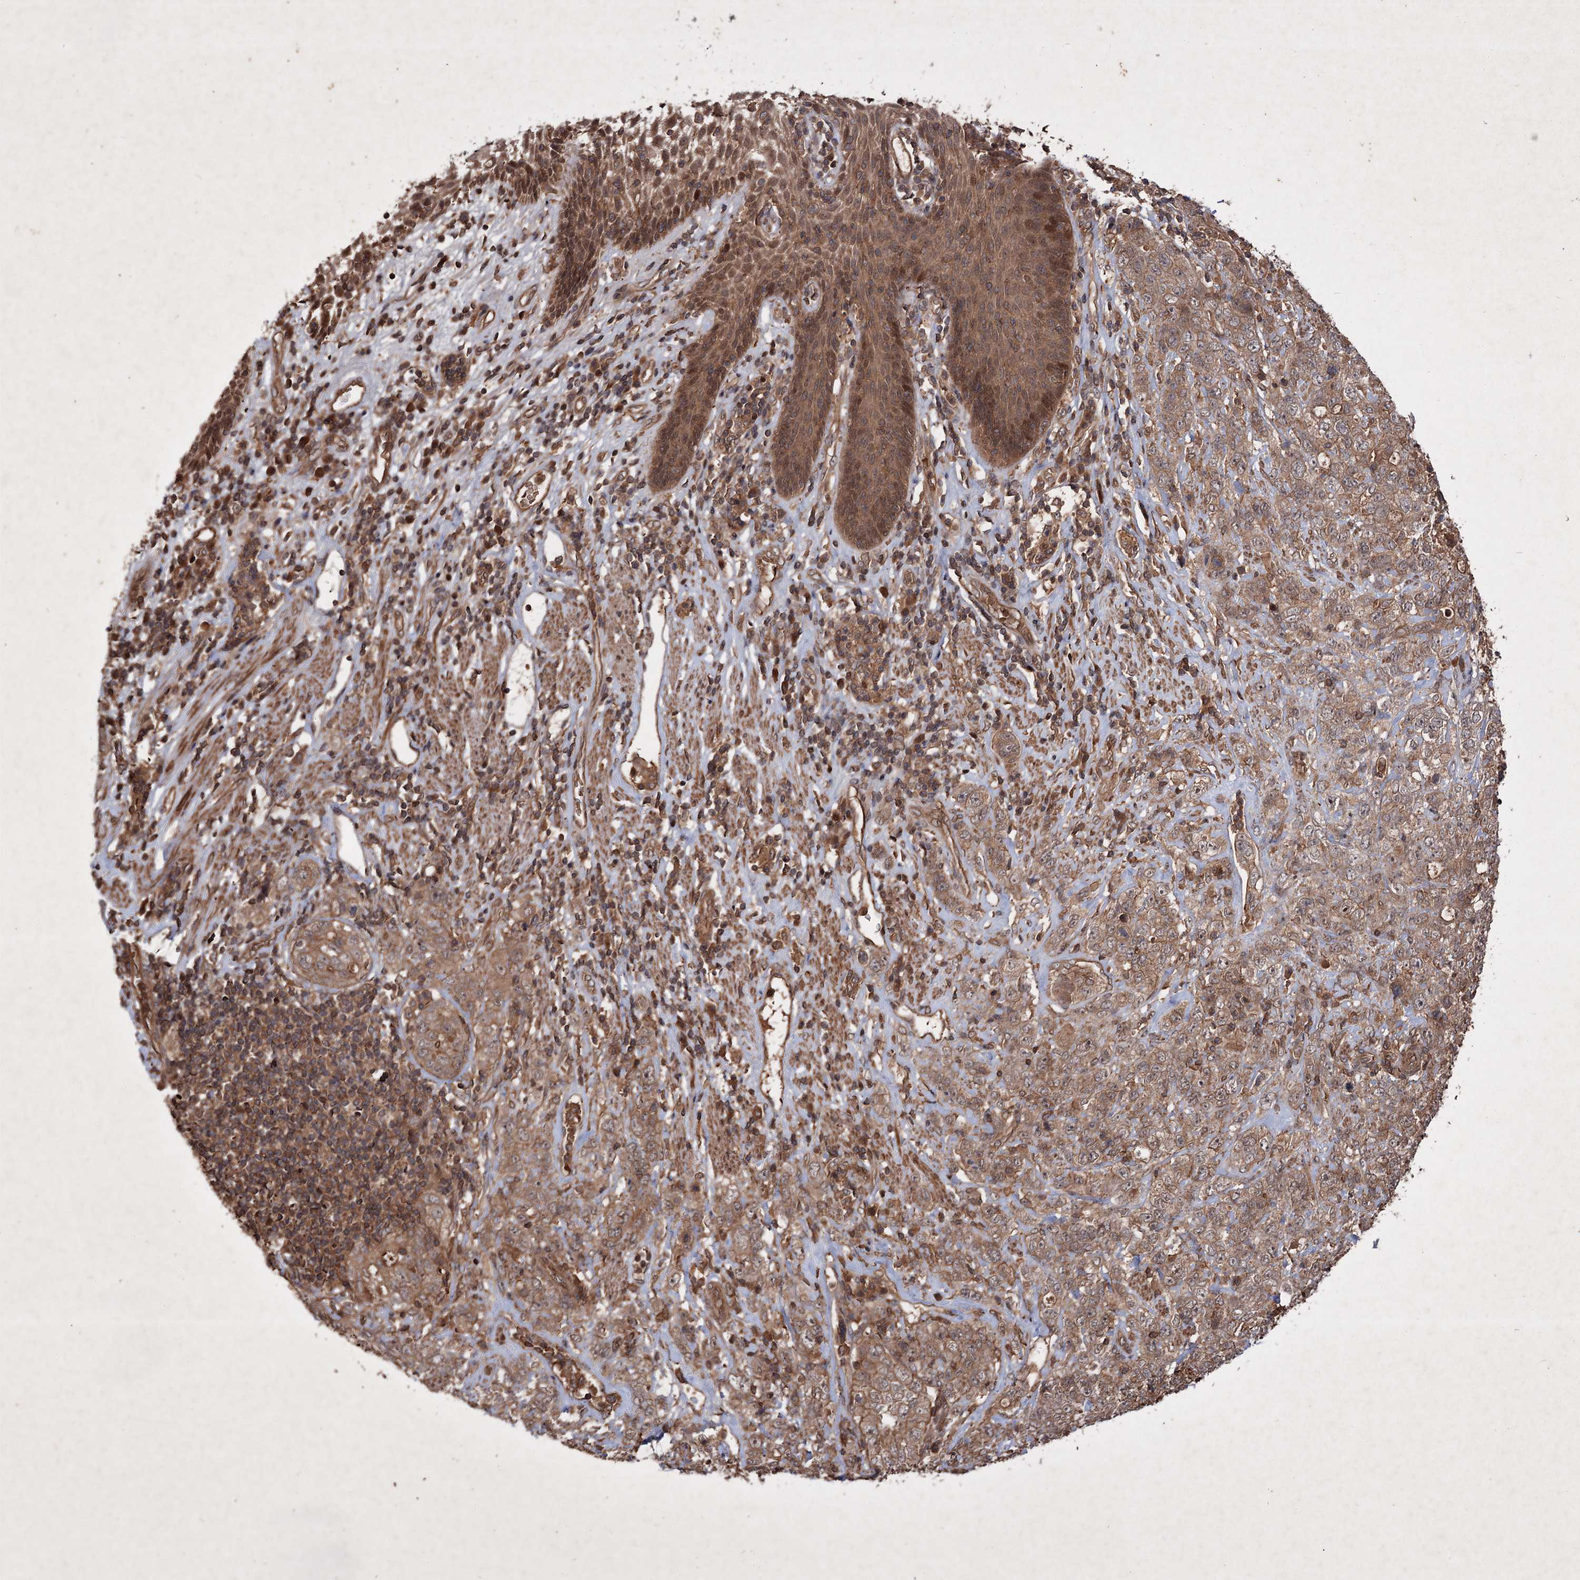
{"staining": {"intensity": "moderate", "quantity": ">75%", "location": "cytoplasmic/membranous"}, "tissue": "stomach cancer", "cell_type": "Tumor cells", "image_type": "cancer", "snomed": [{"axis": "morphology", "description": "Adenocarcinoma, NOS"}, {"axis": "topography", "description": "Stomach"}], "caption": "A histopathology image showing moderate cytoplasmic/membranous positivity in approximately >75% of tumor cells in stomach cancer (adenocarcinoma), as visualized by brown immunohistochemical staining.", "gene": "ADK", "patient": {"sex": "male", "age": 48}}